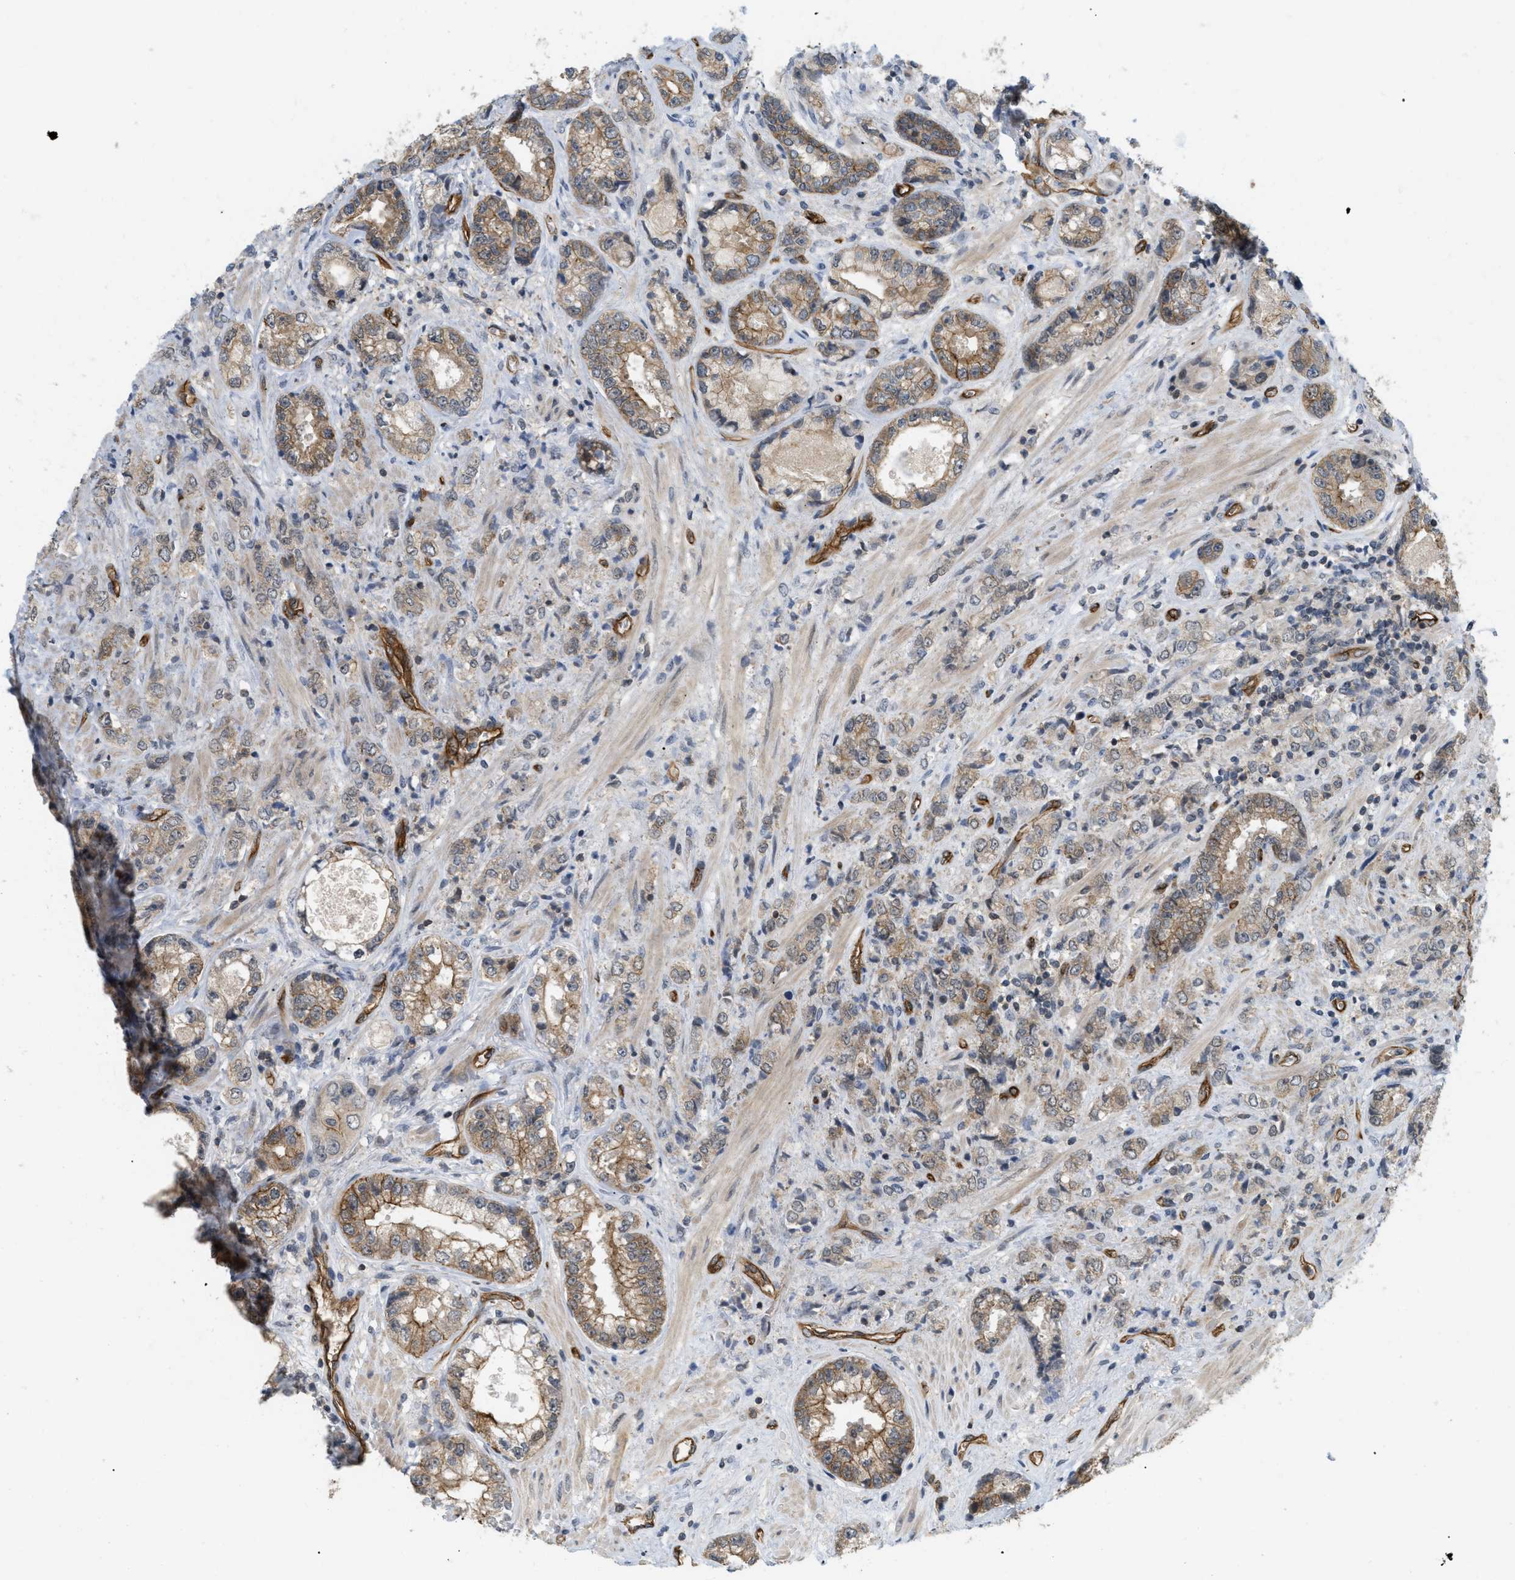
{"staining": {"intensity": "moderate", "quantity": ">75%", "location": "cytoplasmic/membranous"}, "tissue": "prostate cancer", "cell_type": "Tumor cells", "image_type": "cancer", "snomed": [{"axis": "morphology", "description": "Adenocarcinoma, High grade"}, {"axis": "topography", "description": "Prostate"}], "caption": "A brown stain highlights moderate cytoplasmic/membranous expression of a protein in human prostate cancer (adenocarcinoma (high-grade)) tumor cells. (DAB (3,3'-diaminobenzidine) IHC, brown staining for protein, blue staining for nuclei).", "gene": "PALMD", "patient": {"sex": "male", "age": 61}}